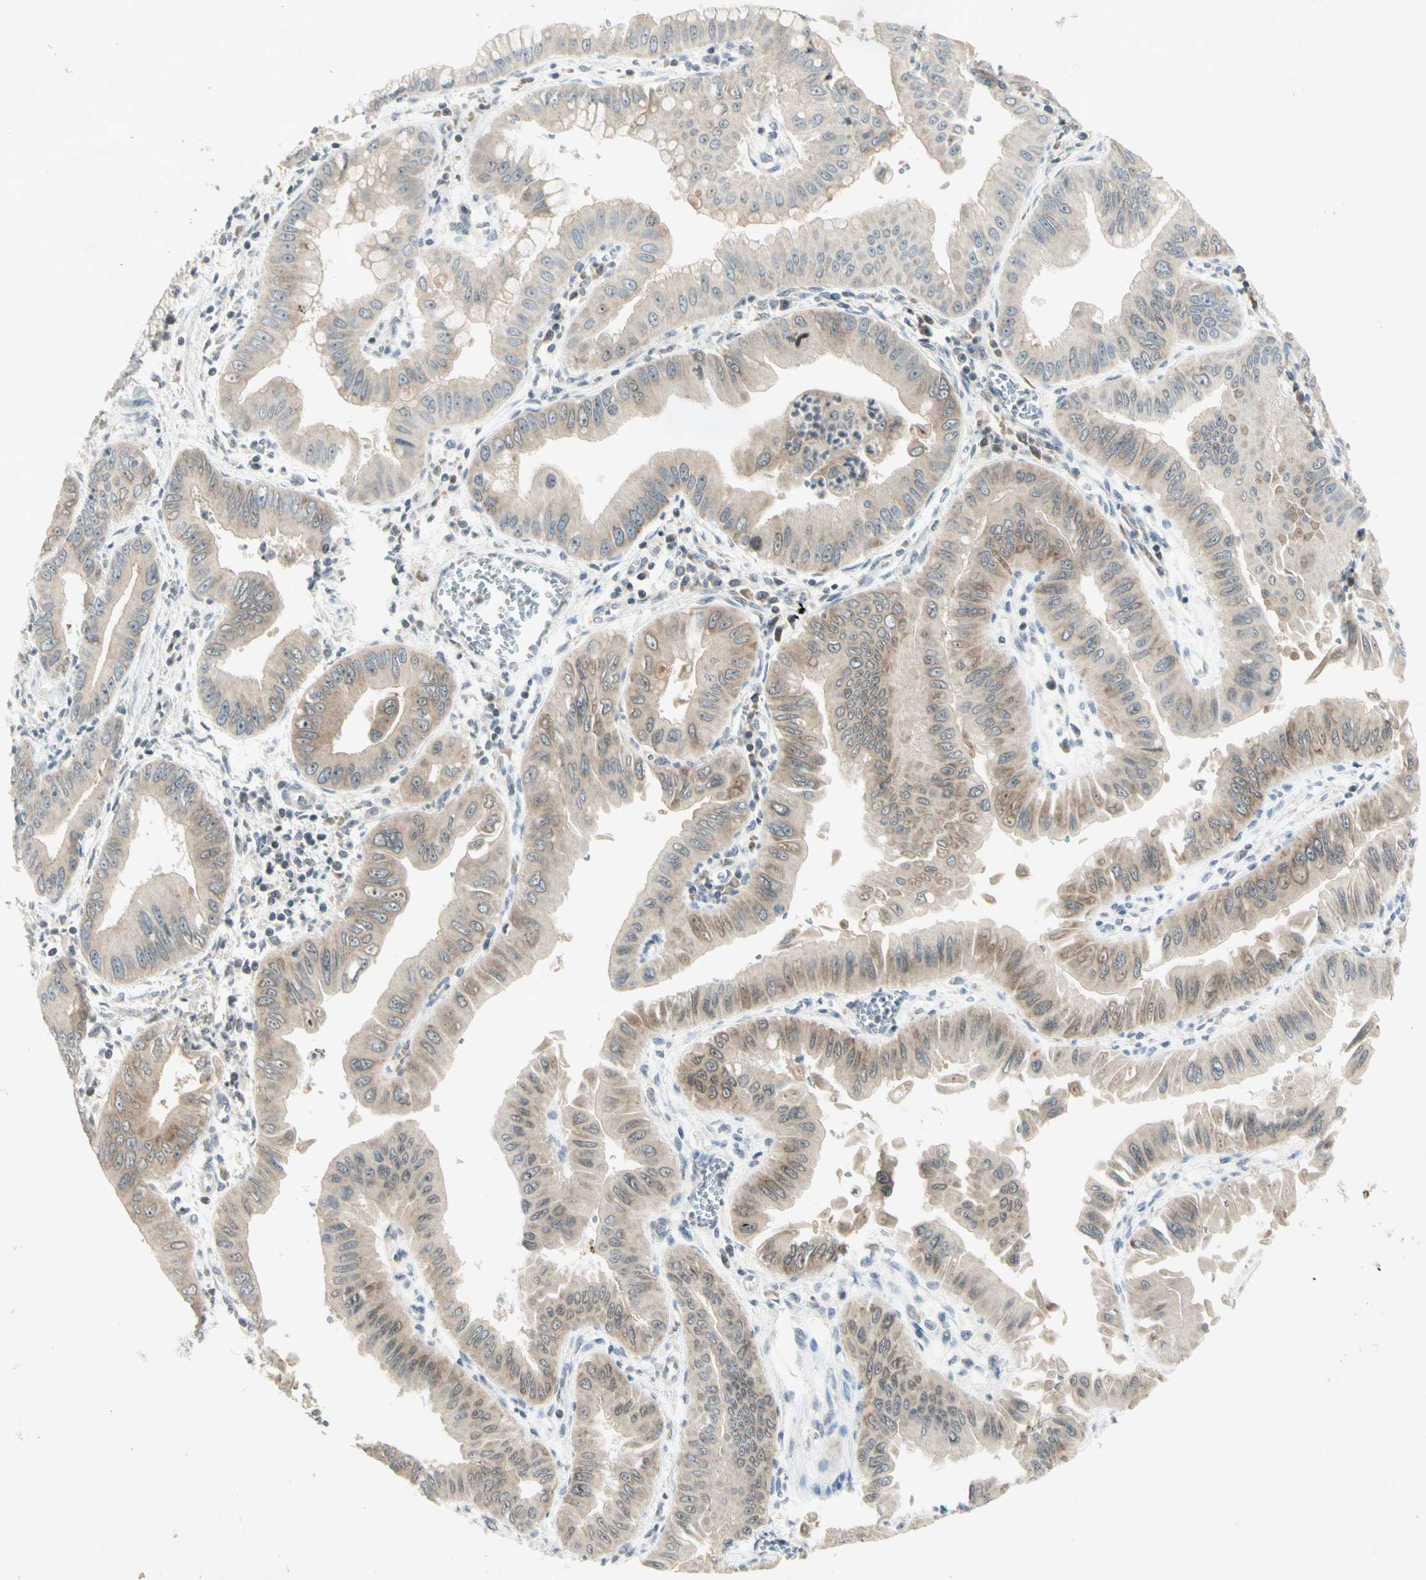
{"staining": {"intensity": "weak", "quantity": ">75%", "location": "cytoplasmic/membranous"}, "tissue": "pancreatic cancer", "cell_type": "Tumor cells", "image_type": "cancer", "snomed": [{"axis": "morphology", "description": "Normal tissue, NOS"}, {"axis": "topography", "description": "Lymph node"}], "caption": "A histopathology image showing weak cytoplasmic/membranous positivity in about >75% of tumor cells in pancreatic cancer, as visualized by brown immunohistochemical staining.", "gene": "ETF1", "patient": {"sex": "male", "age": 50}}